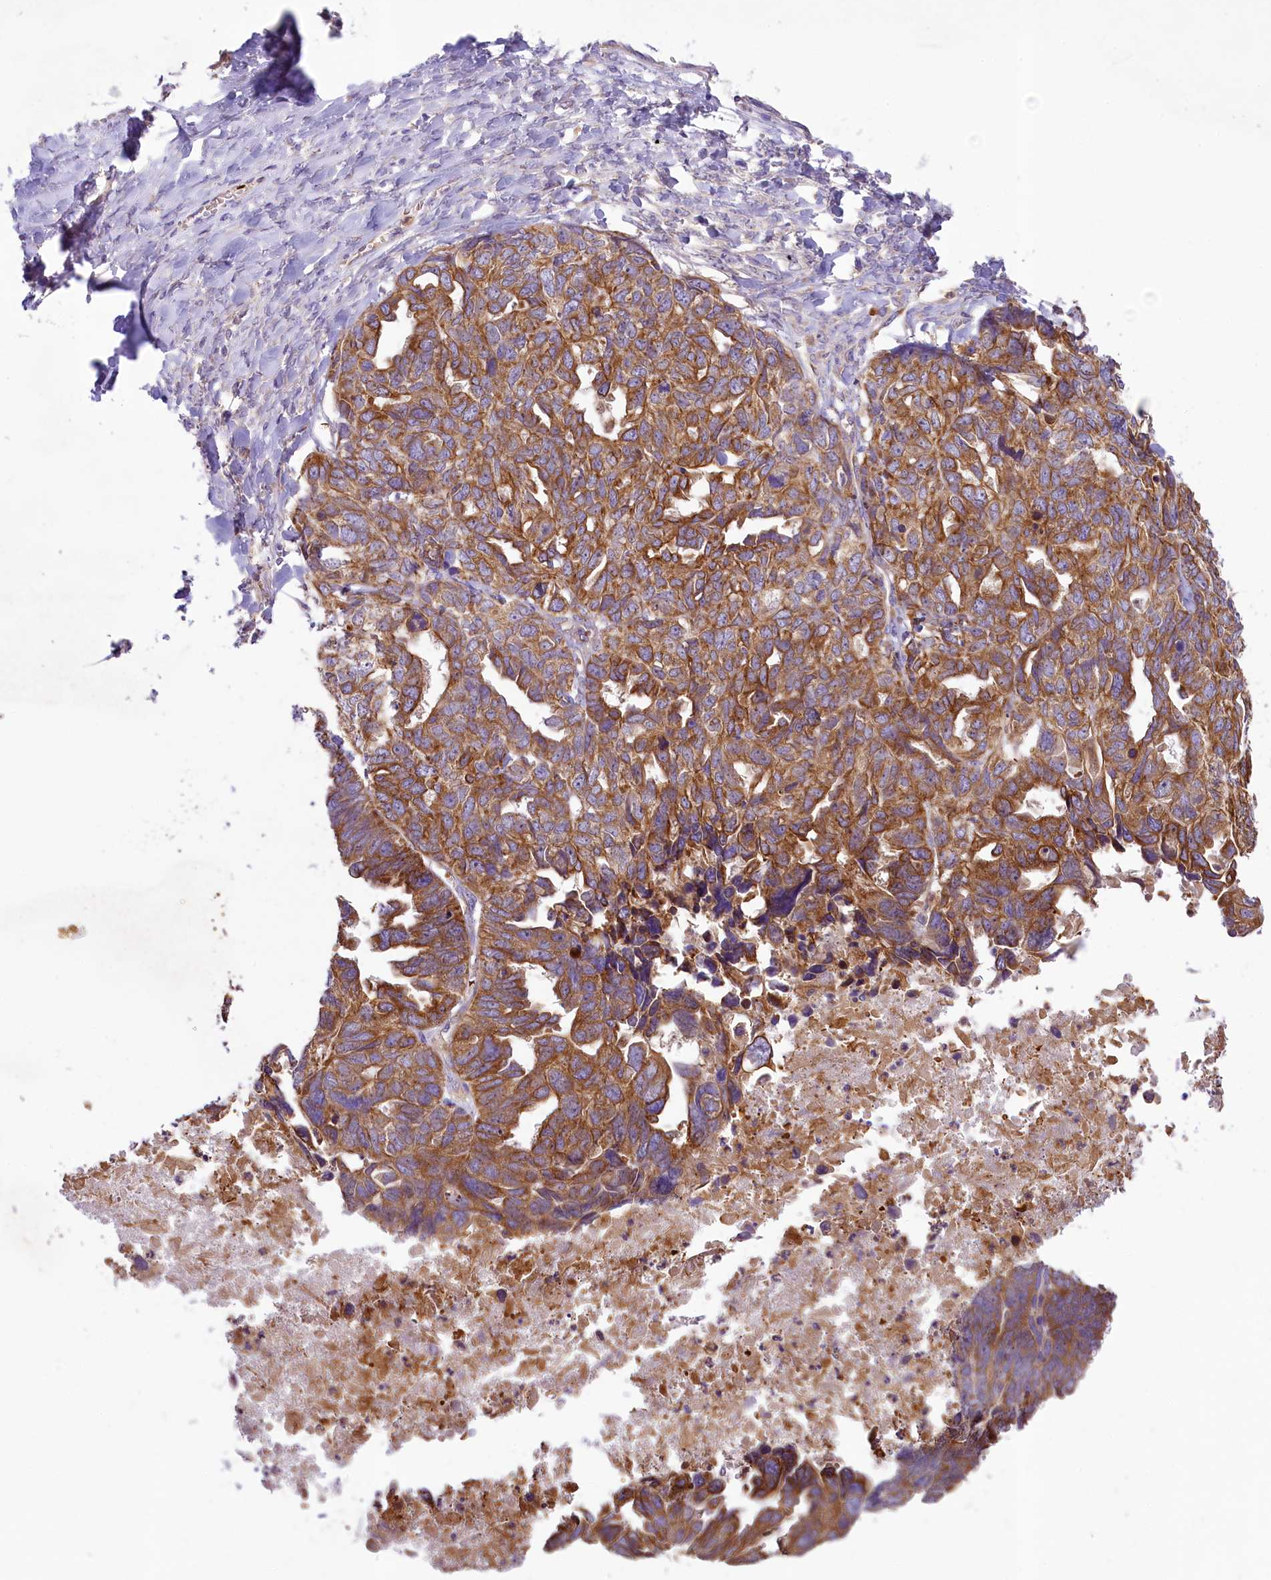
{"staining": {"intensity": "strong", "quantity": ">75%", "location": "cytoplasmic/membranous"}, "tissue": "ovarian cancer", "cell_type": "Tumor cells", "image_type": "cancer", "snomed": [{"axis": "morphology", "description": "Cystadenocarcinoma, serous, NOS"}, {"axis": "topography", "description": "Ovary"}], "caption": "DAB (3,3'-diaminobenzidine) immunohistochemical staining of human ovarian cancer exhibits strong cytoplasmic/membranous protein staining in approximately >75% of tumor cells.", "gene": "LARP4", "patient": {"sex": "female", "age": 79}}